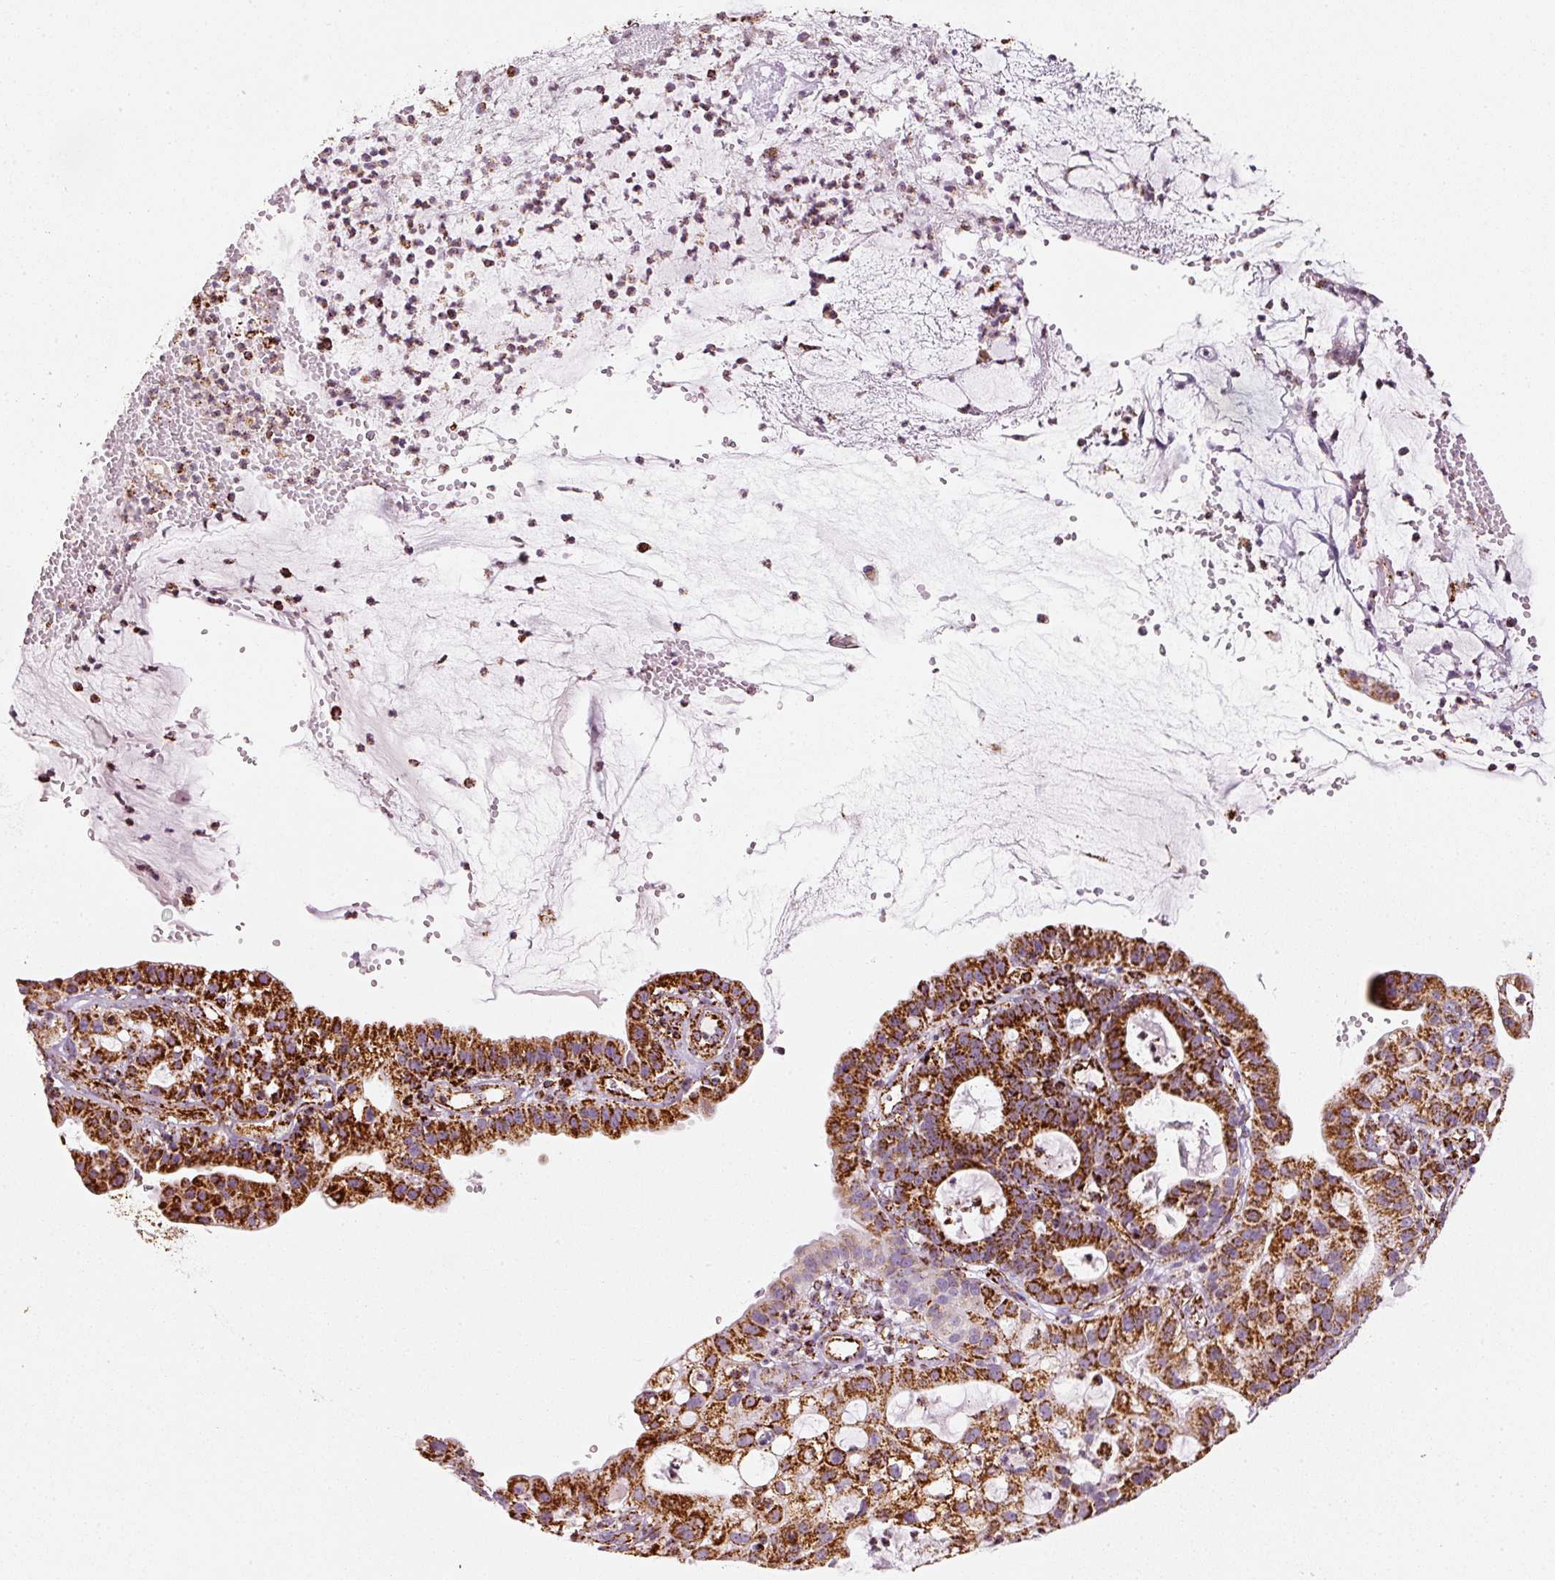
{"staining": {"intensity": "strong", "quantity": ">75%", "location": "cytoplasmic/membranous"}, "tissue": "cervical cancer", "cell_type": "Tumor cells", "image_type": "cancer", "snomed": [{"axis": "morphology", "description": "Adenocarcinoma, NOS"}, {"axis": "topography", "description": "Cervix"}], "caption": "Immunohistochemical staining of human cervical cancer (adenocarcinoma) reveals strong cytoplasmic/membranous protein positivity in about >75% of tumor cells.", "gene": "MT-CO2", "patient": {"sex": "female", "age": 41}}